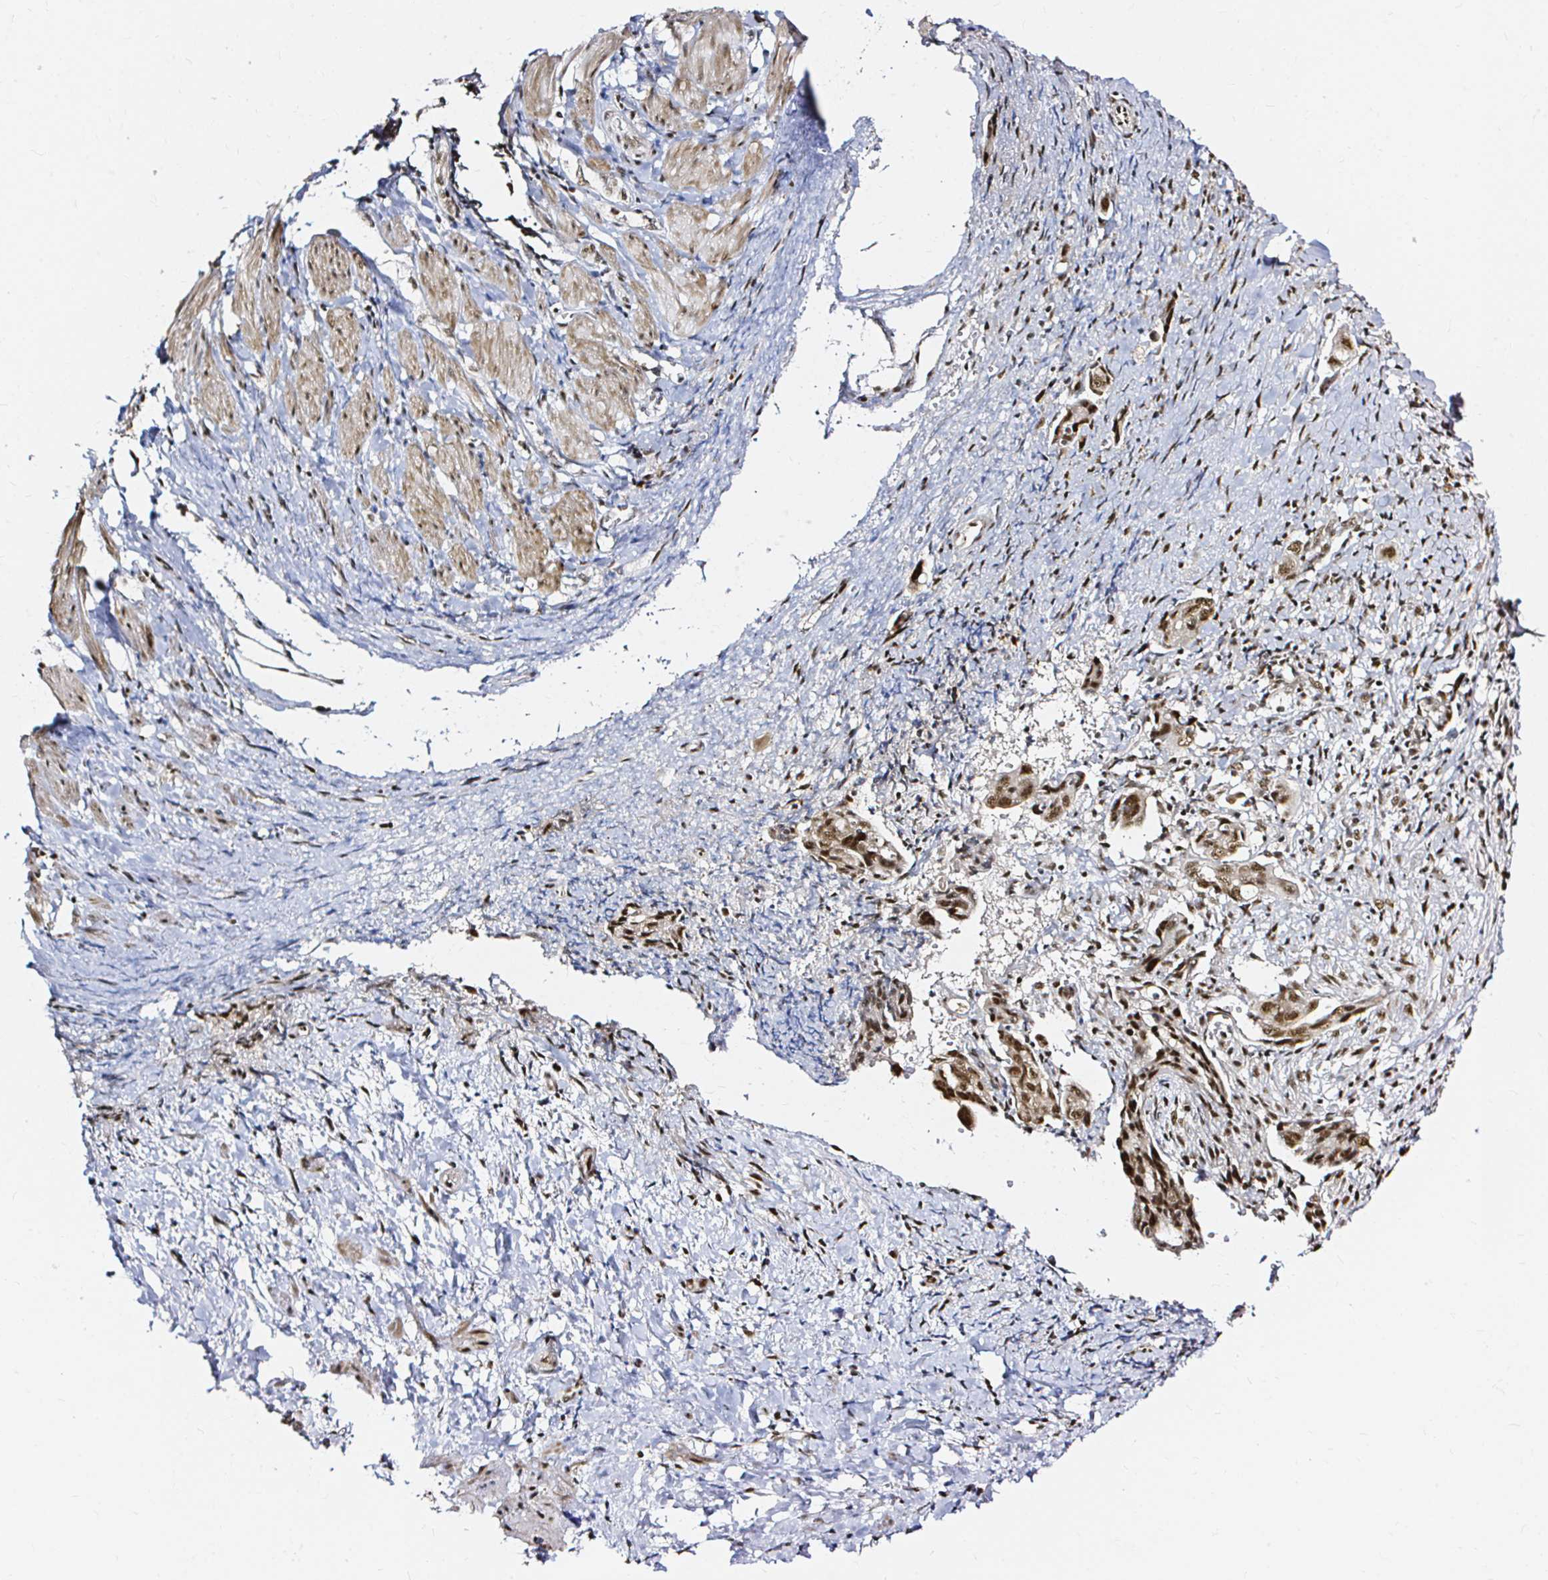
{"staining": {"intensity": "moderate", "quantity": ">75%", "location": "nuclear"}, "tissue": "ovarian cancer", "cell_type": "Tumor cells", "image_type": "cancer", "snomed": [{"axis": "morphology", "description": "Carcinoma, endometroid"}, {"axis": "topography", "description": "Ovary"}], "caption": "A high-resolution image shows immunohistochemistry (IHC) staining of ovarian endometroid carcinoma, which displays moderate nuclear expression in approximately >75% of tumor cells.", "gene": "SNRPC", "patient": {"sex": "female", "age": 70}}